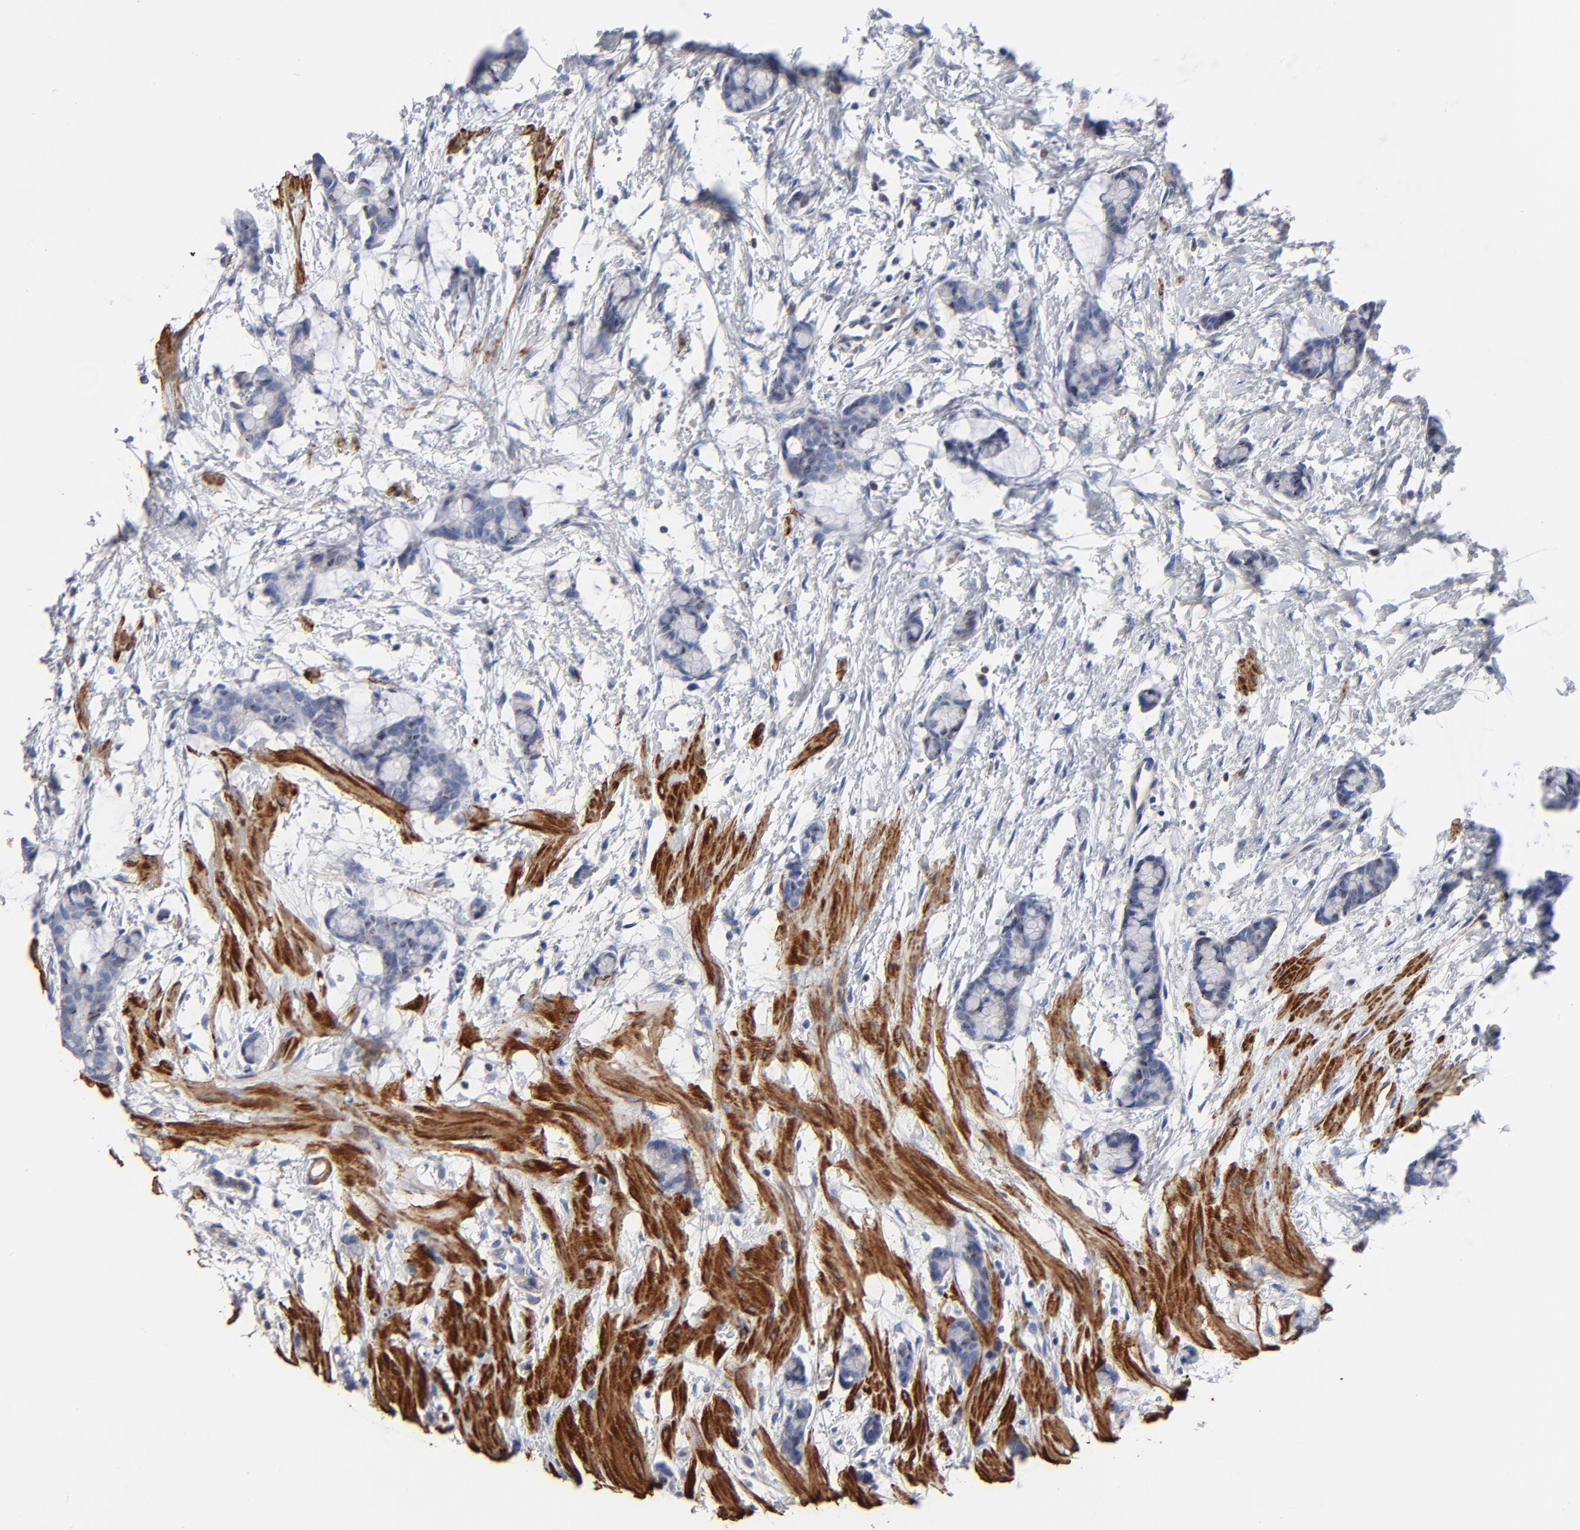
{"staining": {"intensity": "negative", "quantity": "none", "location": "none"}, "tissue": "colorectal cancer", "cell_type": "Tumor cells", "image_type": "cancer", "snomed": [{"axis": "morphology", "description": "Adenocarcinoma, NOS"}, {"axis": "topography", "description": "Colon"}], "caption": "Immunohistochemical staining of adenocarcinoma (colorectal) demonstrates no significant expression in tumor cells.", "gene": "ACTA2", "patient": {"sex": "male", "age": 14}}